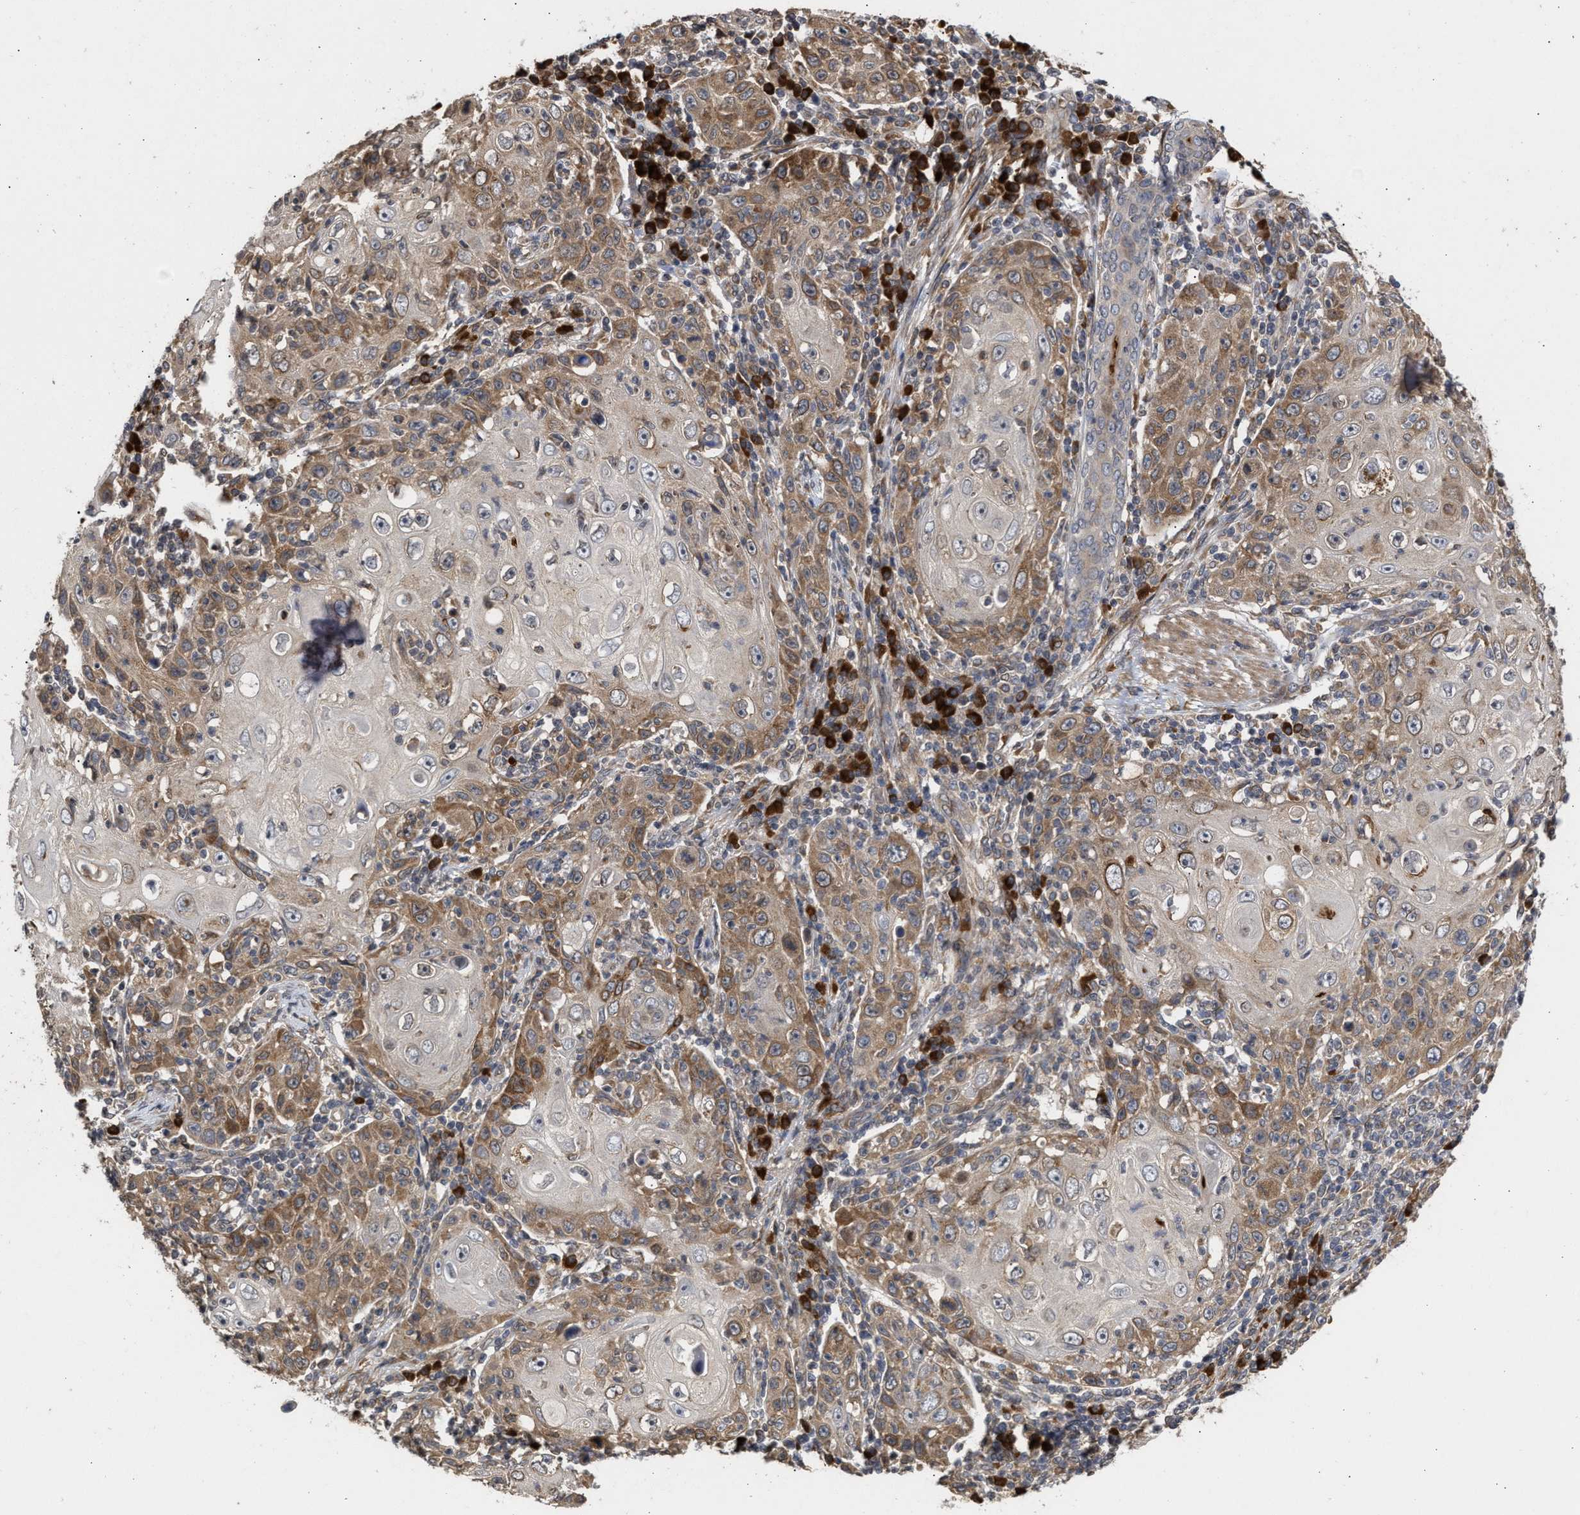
{"staining": {"intensity": "moderate", "quantity": "25%-75%", "location": "cytoplasmic/membranous"}, "tissue": "skin cancer", "cell_type": "Tumor cells", "image_type": "cancer", "snomed": [{"axis": "morphology", "description": "Squamous cell carcinoma, NOS"}, {"axis": "topography", "description": "Skin"}], "caption": "High-magnification brightfield microscopy of skin cancer stained with DAB (3,3'-diaminobenzidine) (brown) and counterstained with hematoxylin (blue). tumor cells exhibit moderate cytoplasmic/membranous expression is present in about25%-75% of cells.", "gene": "SAR1A", "patient": {"sex": "female", "age": 88}}